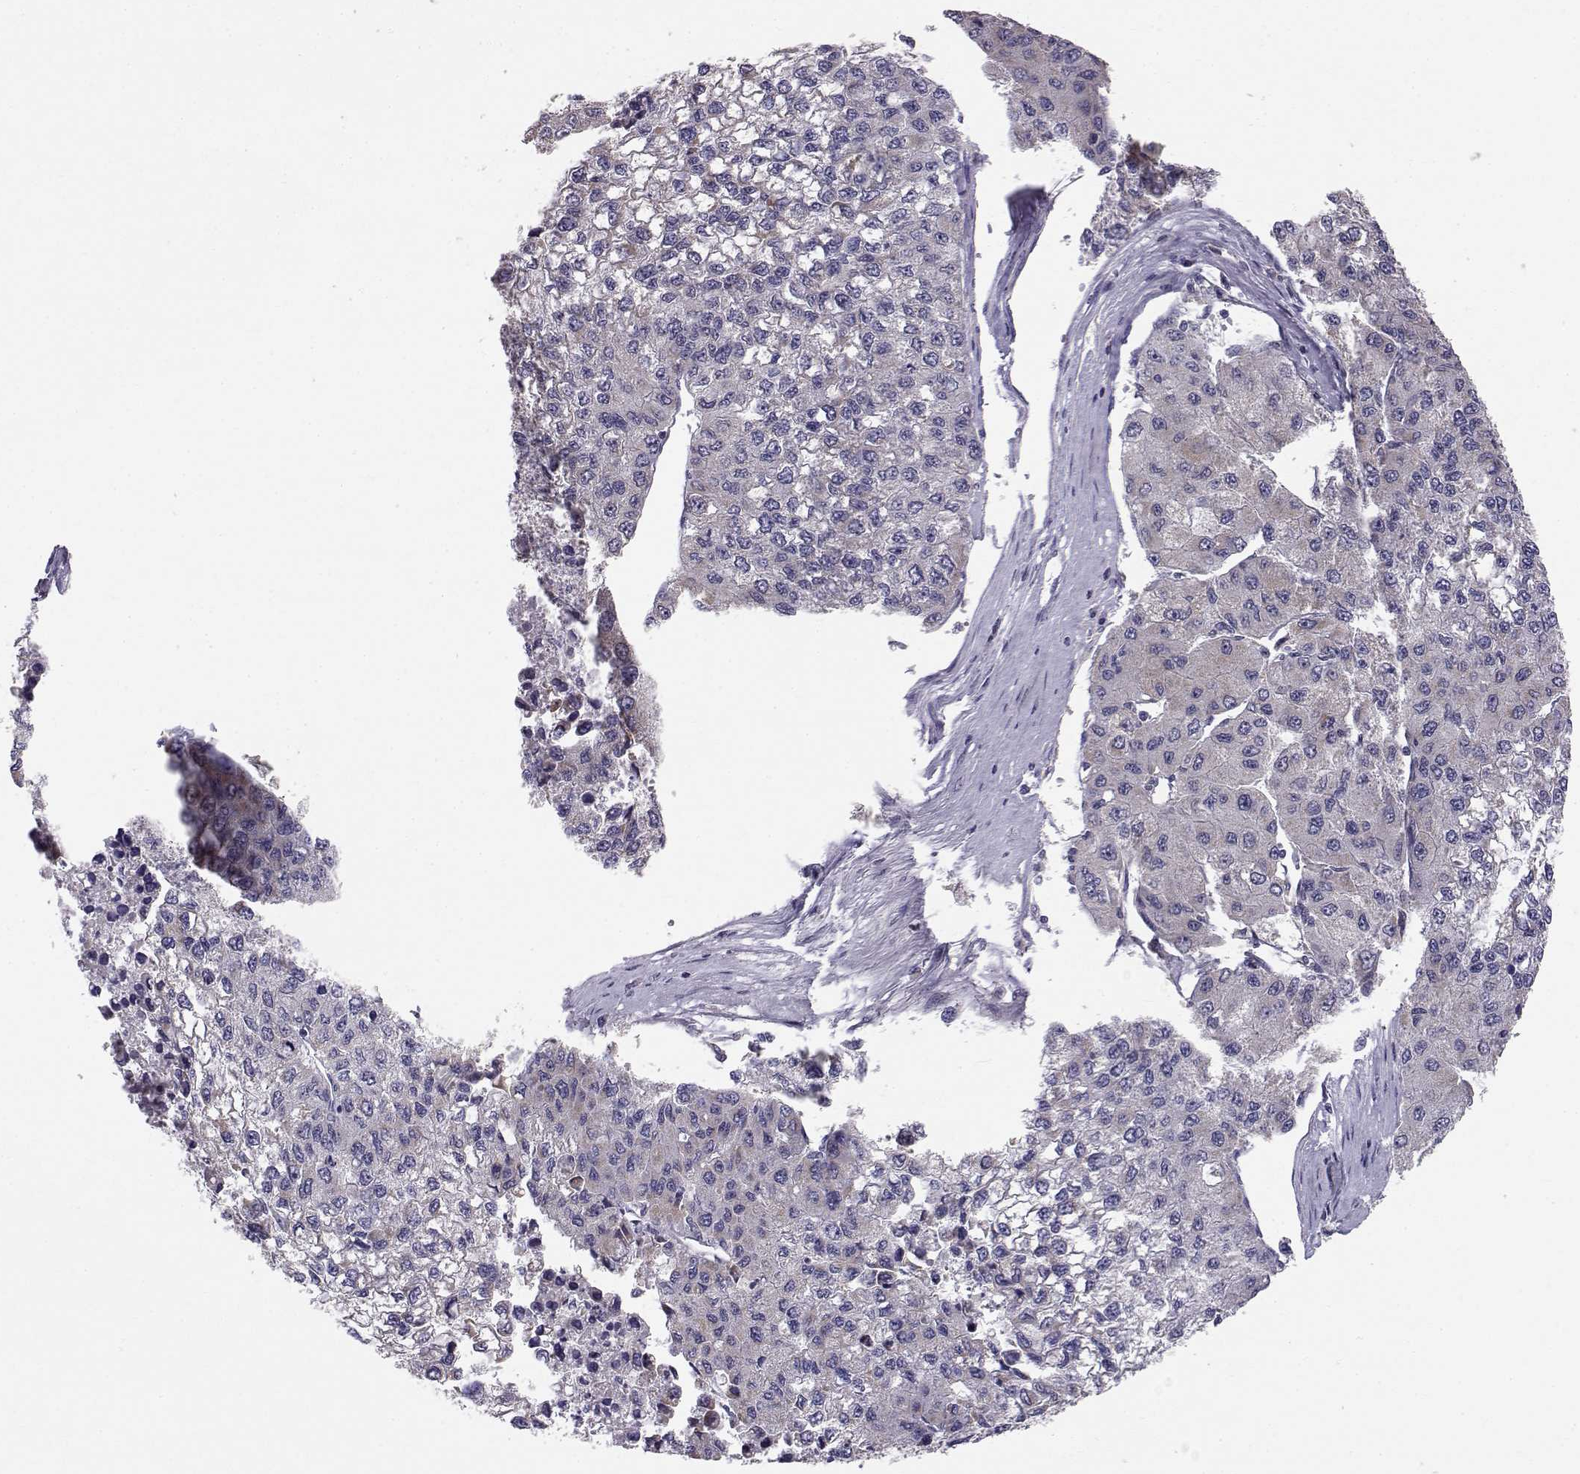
{"staining": {"intensity": "weak", "quantity": "<25%", "location": "cytoplasmic/membranous"}, "tissue": "liver cancer", "cell_type": "Tumor cells", "image_type": "cancer", "snomed": [{"axis": "morphology", "description": "Carcinoma, Hepatocellular, NOS"}, {"axis": "topography", "description": "Liver"}], "caption": "Histopathology image shows no significant protein staining in tumor cells of liver hepatocellular carcinoma.", "gene": "PEX5L", "patient": {"sex": "female", "age": 66}}